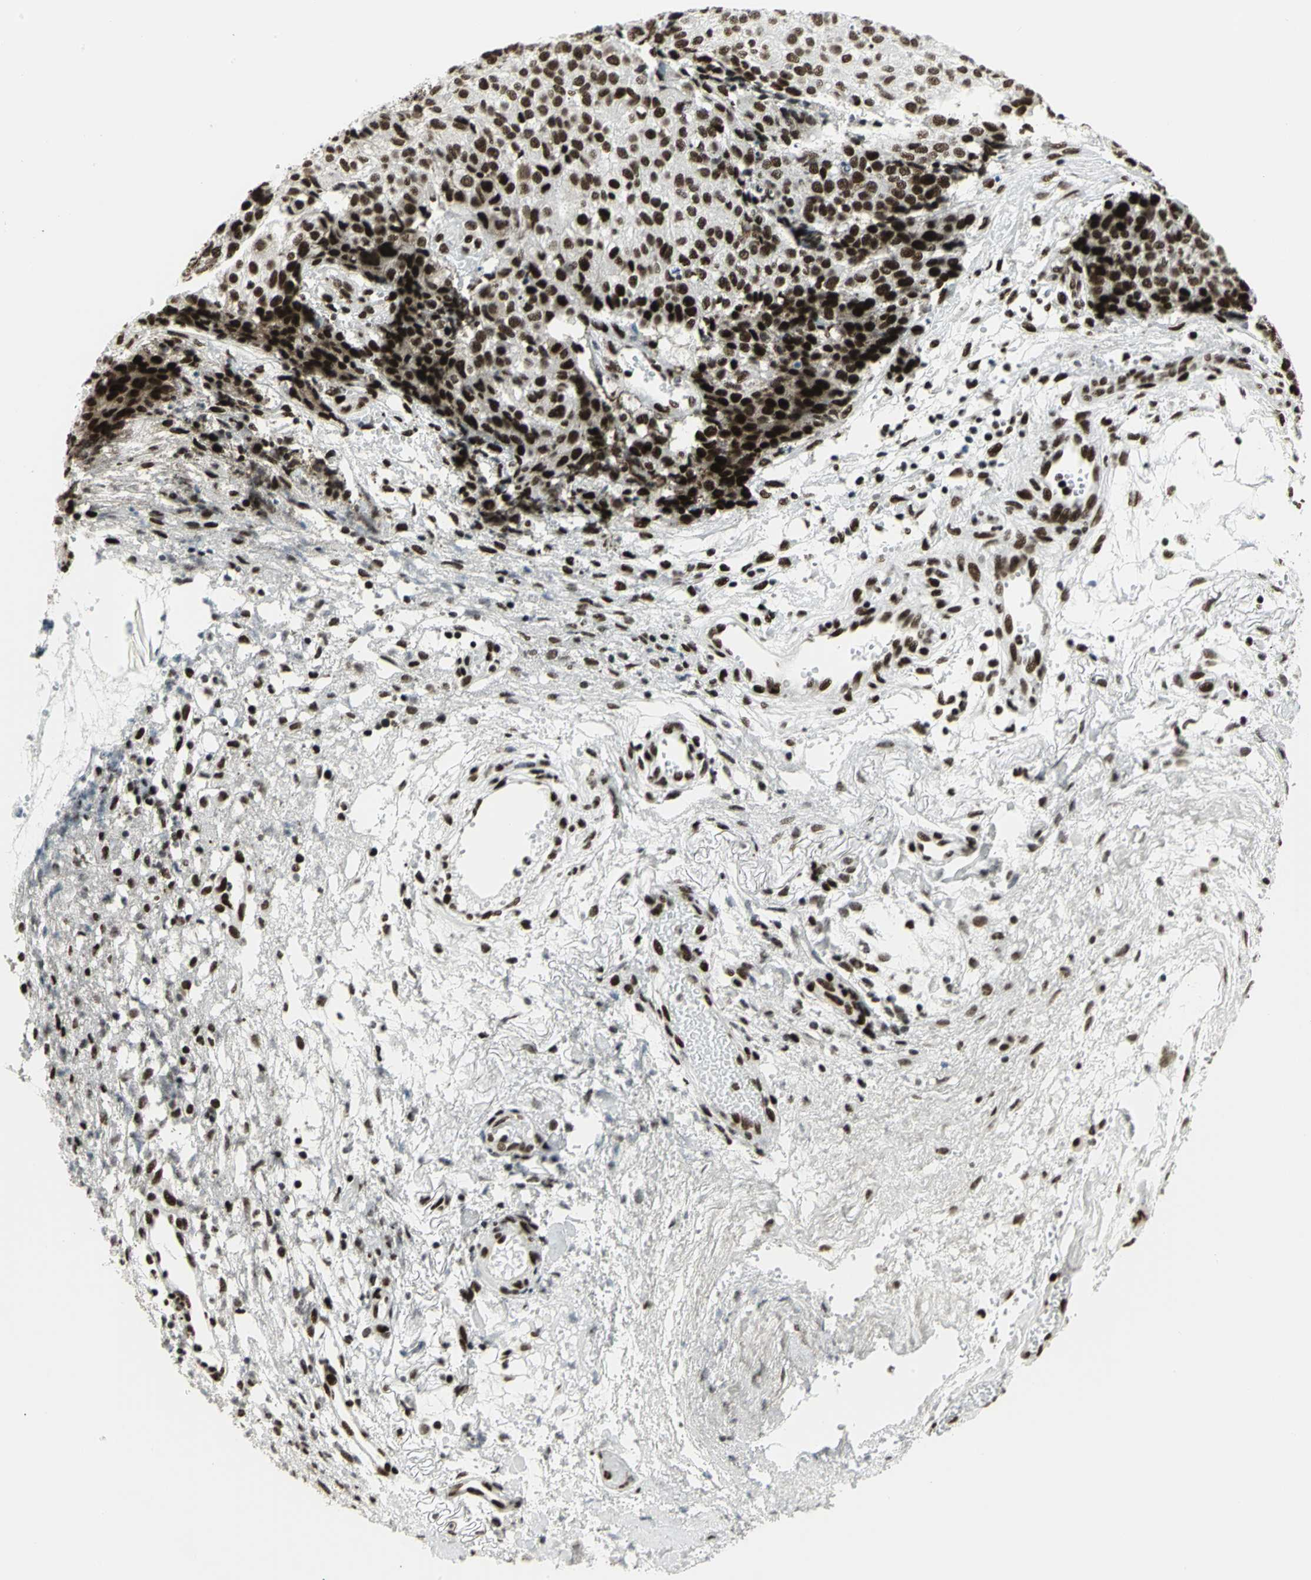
{"staining": {"intensity": "strong", "quantity": ">75%", "location": "nuclear"}, "tissue": "ovarian cancer", "cell_type": "Tumor cells", "image_type": "cancer", "snomed": [{"axis": "morphology", "description": "Carcinoma, endometroid"}, {"axis": "topography", "description": "Ovary"}], "caption": "This micrograph shows immunohistochemistry staining of human ovarian endometroid carcinoma, with high strong nuclear staining in about >75% of tumor cells.", "gene": "SMARCA4", "patient": {"sex": "female", "age": 42}}